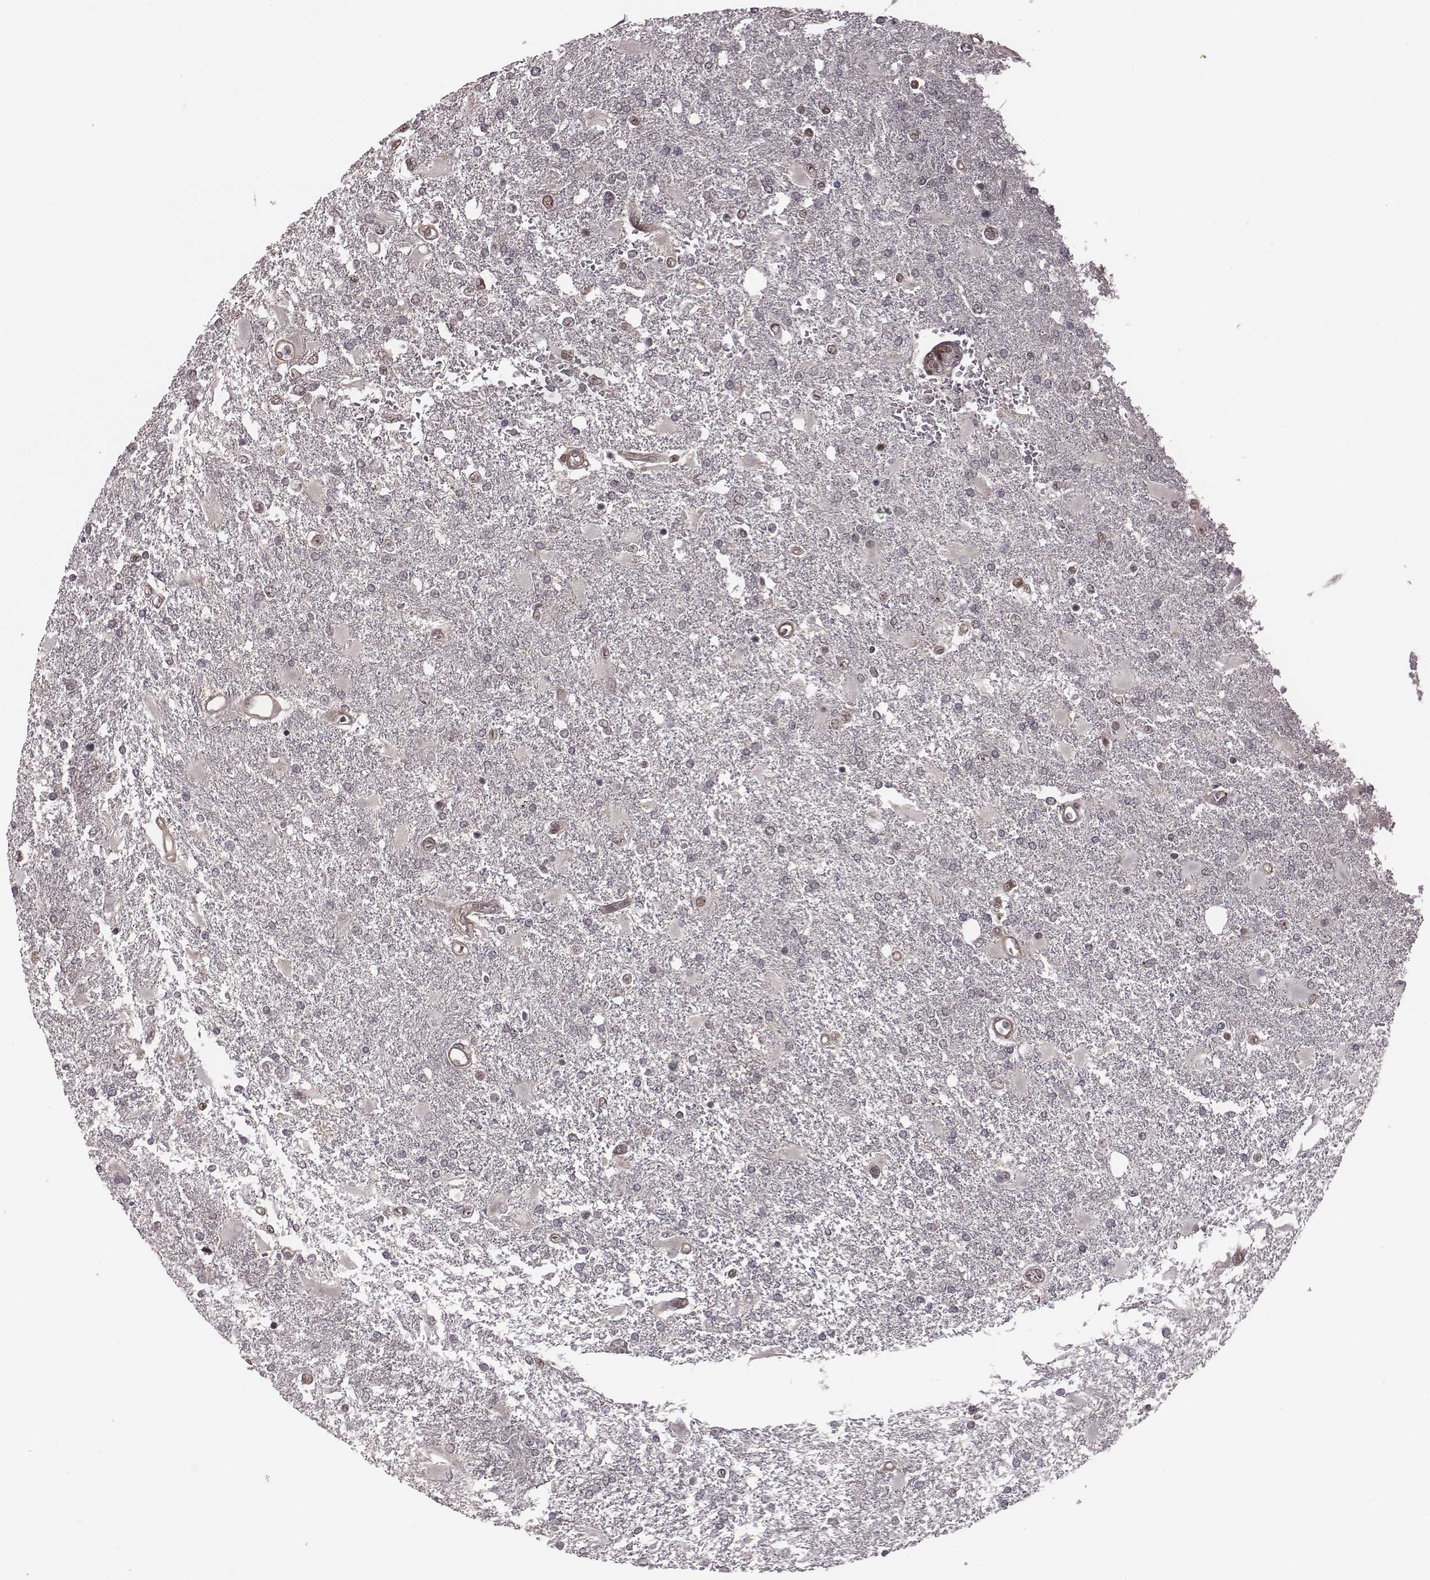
{"staining": {"intensity": "negative", "quantity": "none", "location": "none"}, "tissue": "glioma", "cell_type": "Tumor cells", "image_type": "cancer", "snomed": [{"axis": "morphology", "description": "Glioma, malignant, High grade"}, {"axis": "topography", "description": "Cerebral cortex"}], "caption": "Micrograph shows no significant protein expression in tumor cells of glioma.", "gene": "RPL3", "patient": {"sex": "male", "age": 79}}